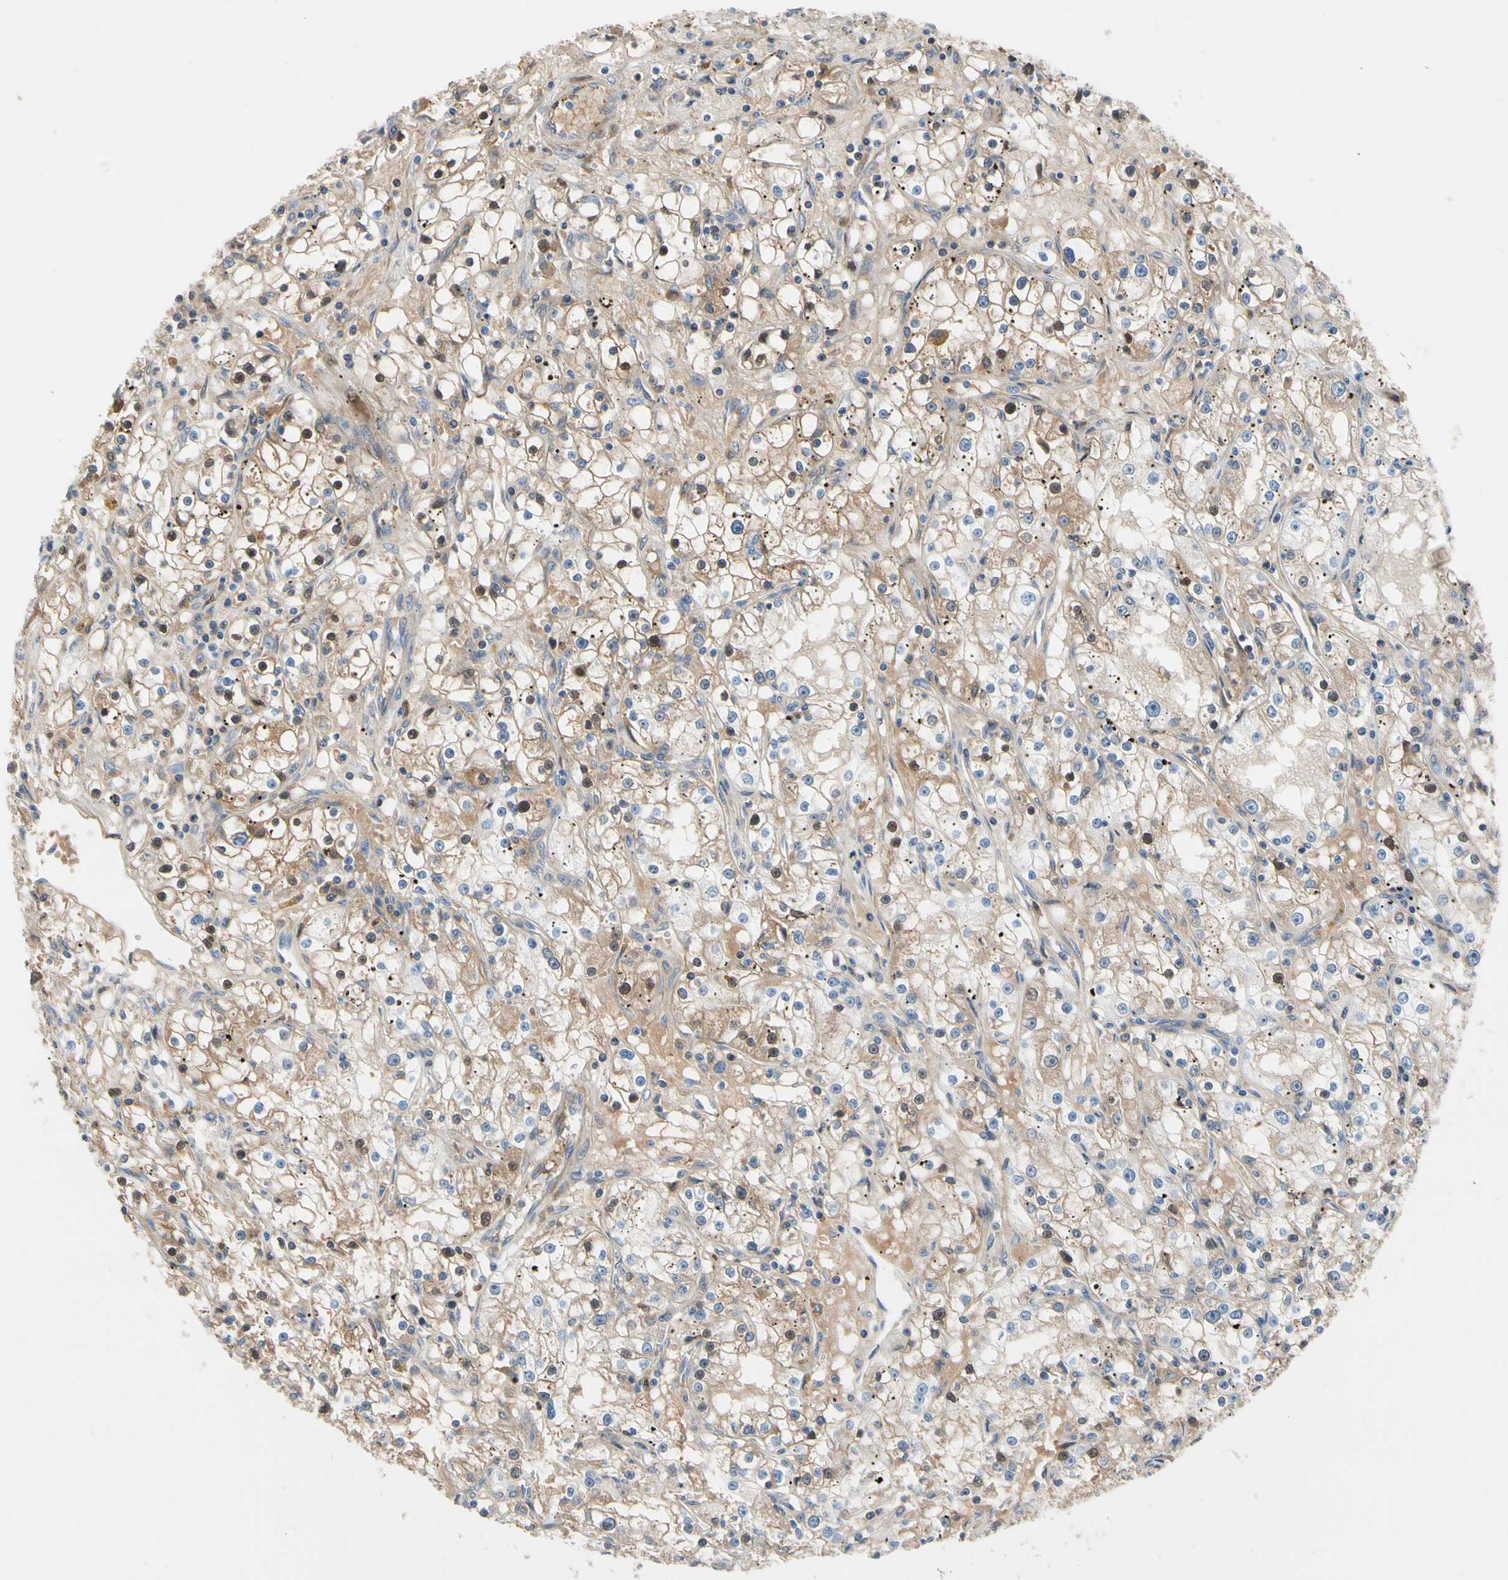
{"staining": {"intensity": "weak", "quantity": "25%-75%", "location": "cytoplasmic/membranous"}, "tissue": "renal cancer", "cell_type": "Tumor cells", "image_type": "cancer", "snomed": [{"axis": "morphology", "description": "Adenocarcinoma, NOS"}, {"axis": "topography", "description": "Kidney"}], "caption": "Immunohistochemistry (IHC) of human renal adenocarcinoma reveals low levels of weak cytoplasmic/membranous expression in about 25%-75% of tumor cells.", "gene": "ENTREP3", "patient": {"sex": "male", "age": 56}}